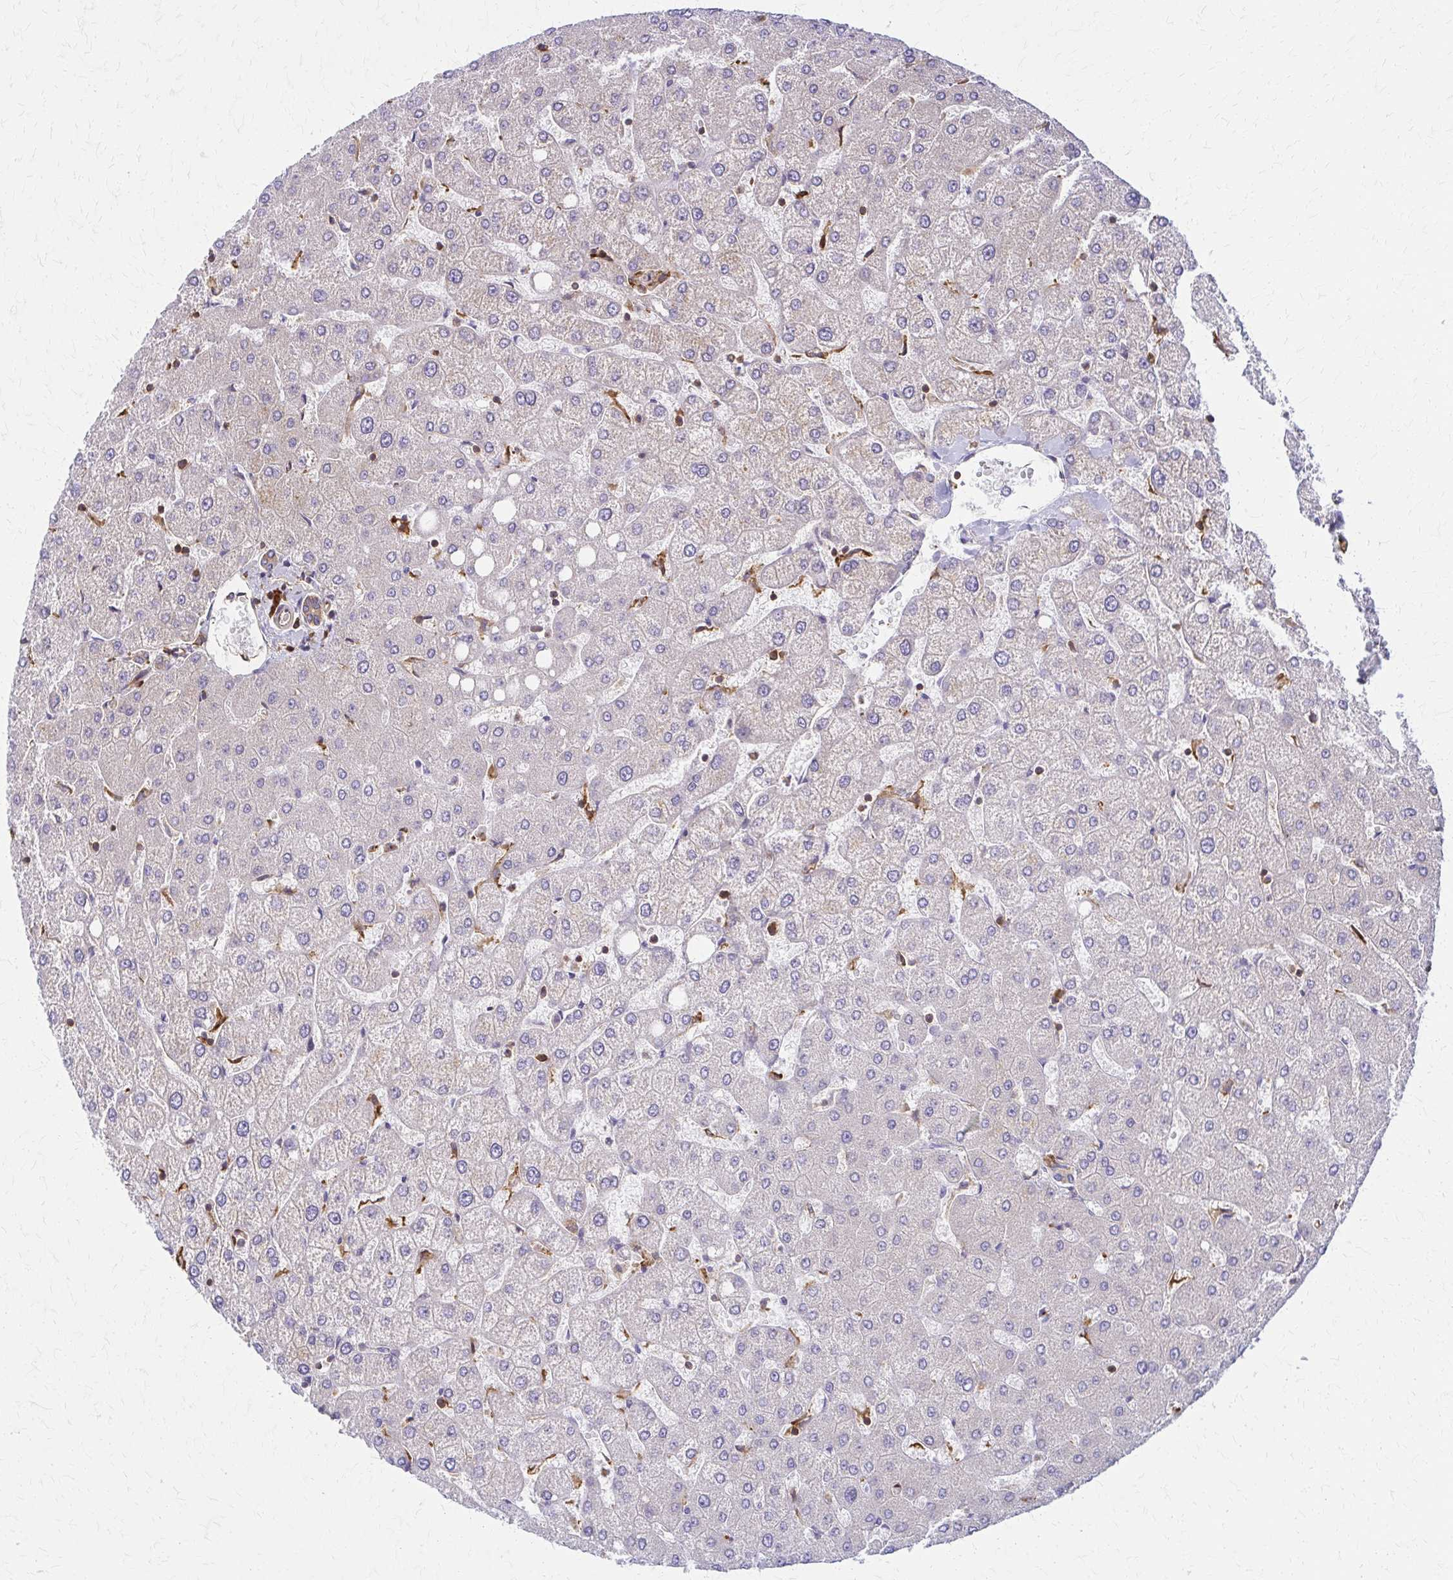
{"staining": {"intensity": "moderate", "quantity": "25%-75%", "location": "cytoplasmic/membranous"}, "tissue": "liver", "cell_type": "Cholangiocytes", "image_type": "normal", "snomed": [{"axis": "morphology", "description": "Normal tissue, NOS"}, {"axis": "topography", "description": "Liver"}], "caption": "Immunohistochemical staining of normal liver reveals moderate cytoplasmic/membranous protein staining in approximately 25%-75% of cholangiocytes.", "gene": "WASF2", "patient": {"sex": "female", "age": 54}}